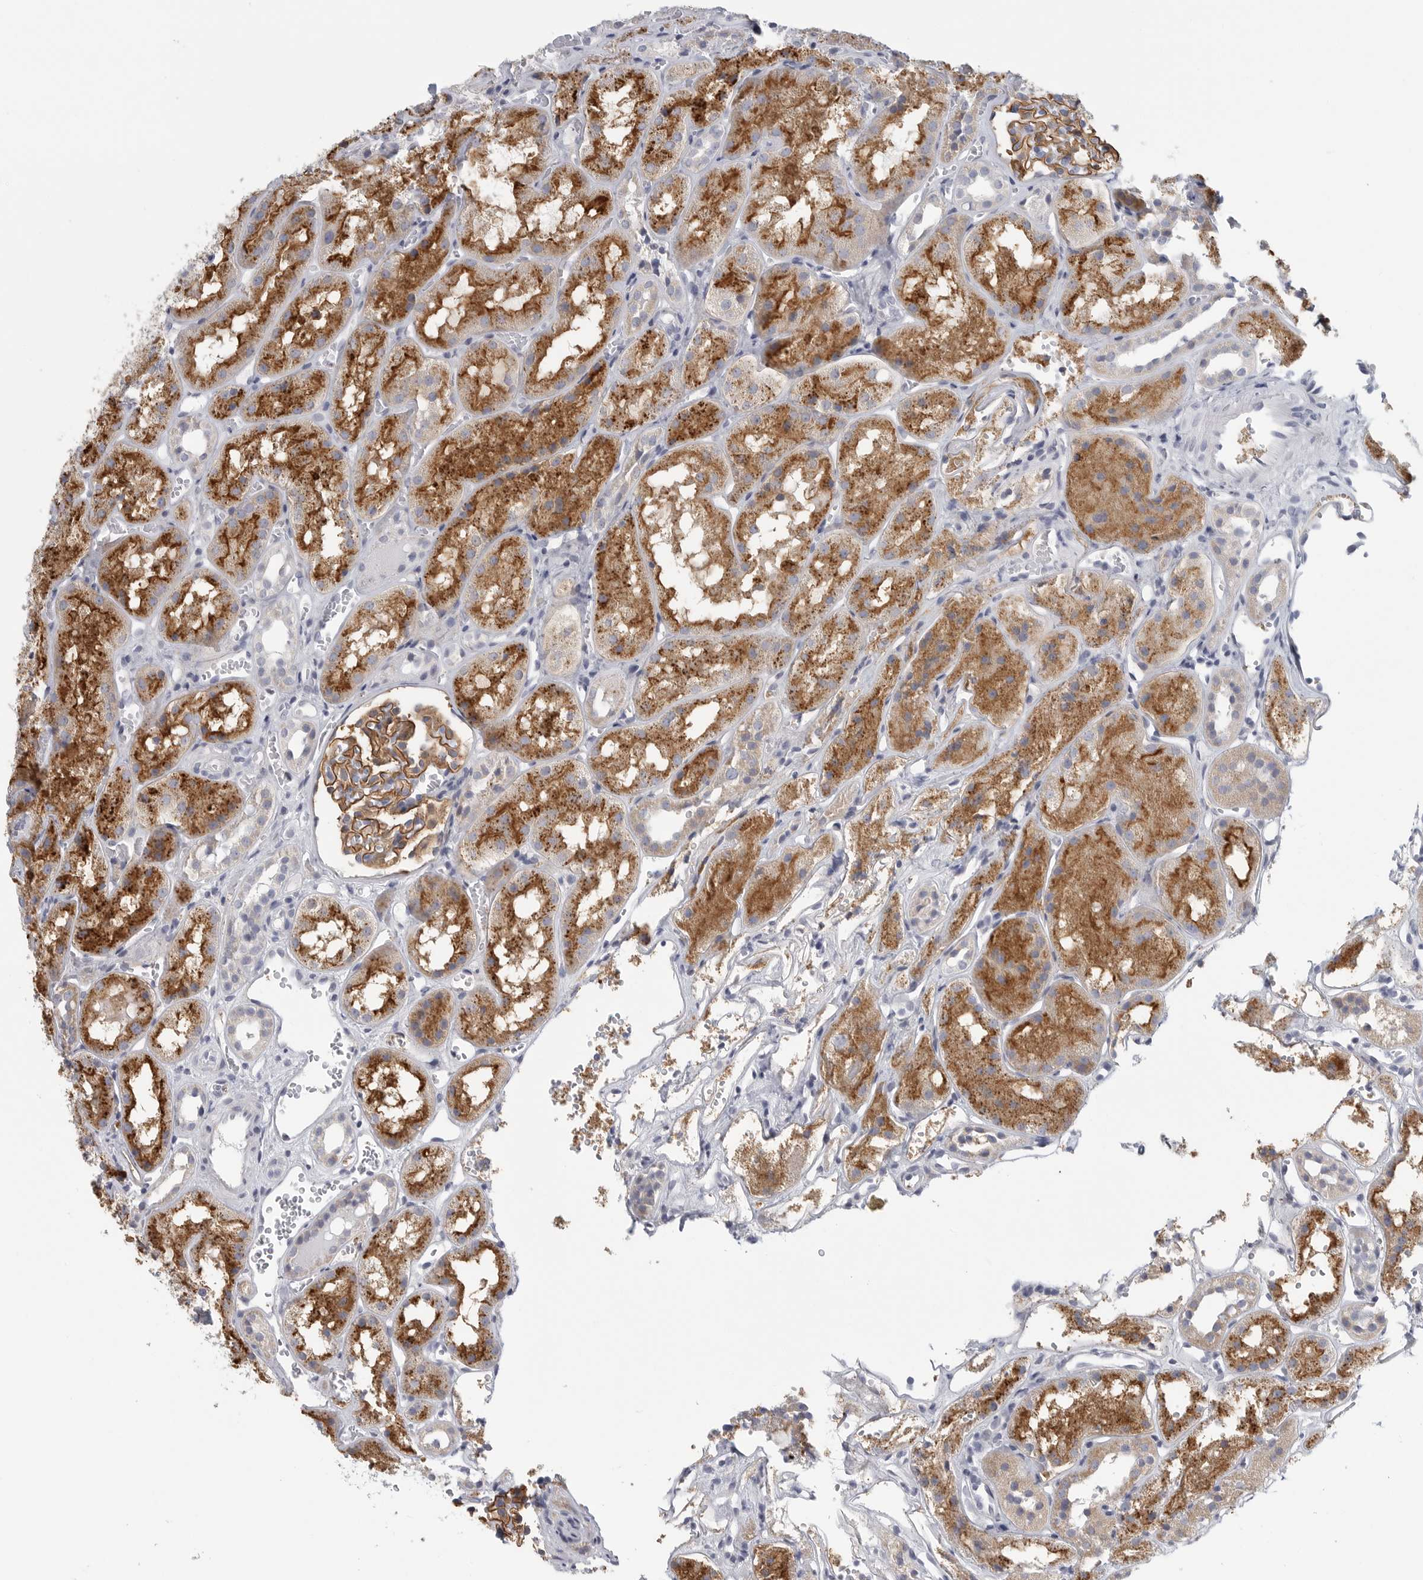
{"staining": {"intensity": "strong", "quantity": "25%-75%", "location": "cytoplasmic/membranous"}, "tissue": "kidney", "cell_type": "Cells in glomeruli", "image_type": "normal", "snomed": [{"axis": "morphology", "description": "Normal tissue, NOS"}, {"axis": "topography", "description": "Kidney"}], "caption": "Kidney stained with a brown dye demonstrates strong cytoplasmic/membranous positive staining in approximately 25%-75% of cells in glomeruli.", "gene": "TNR", "patient": {"sex": "male", "age": 16}}